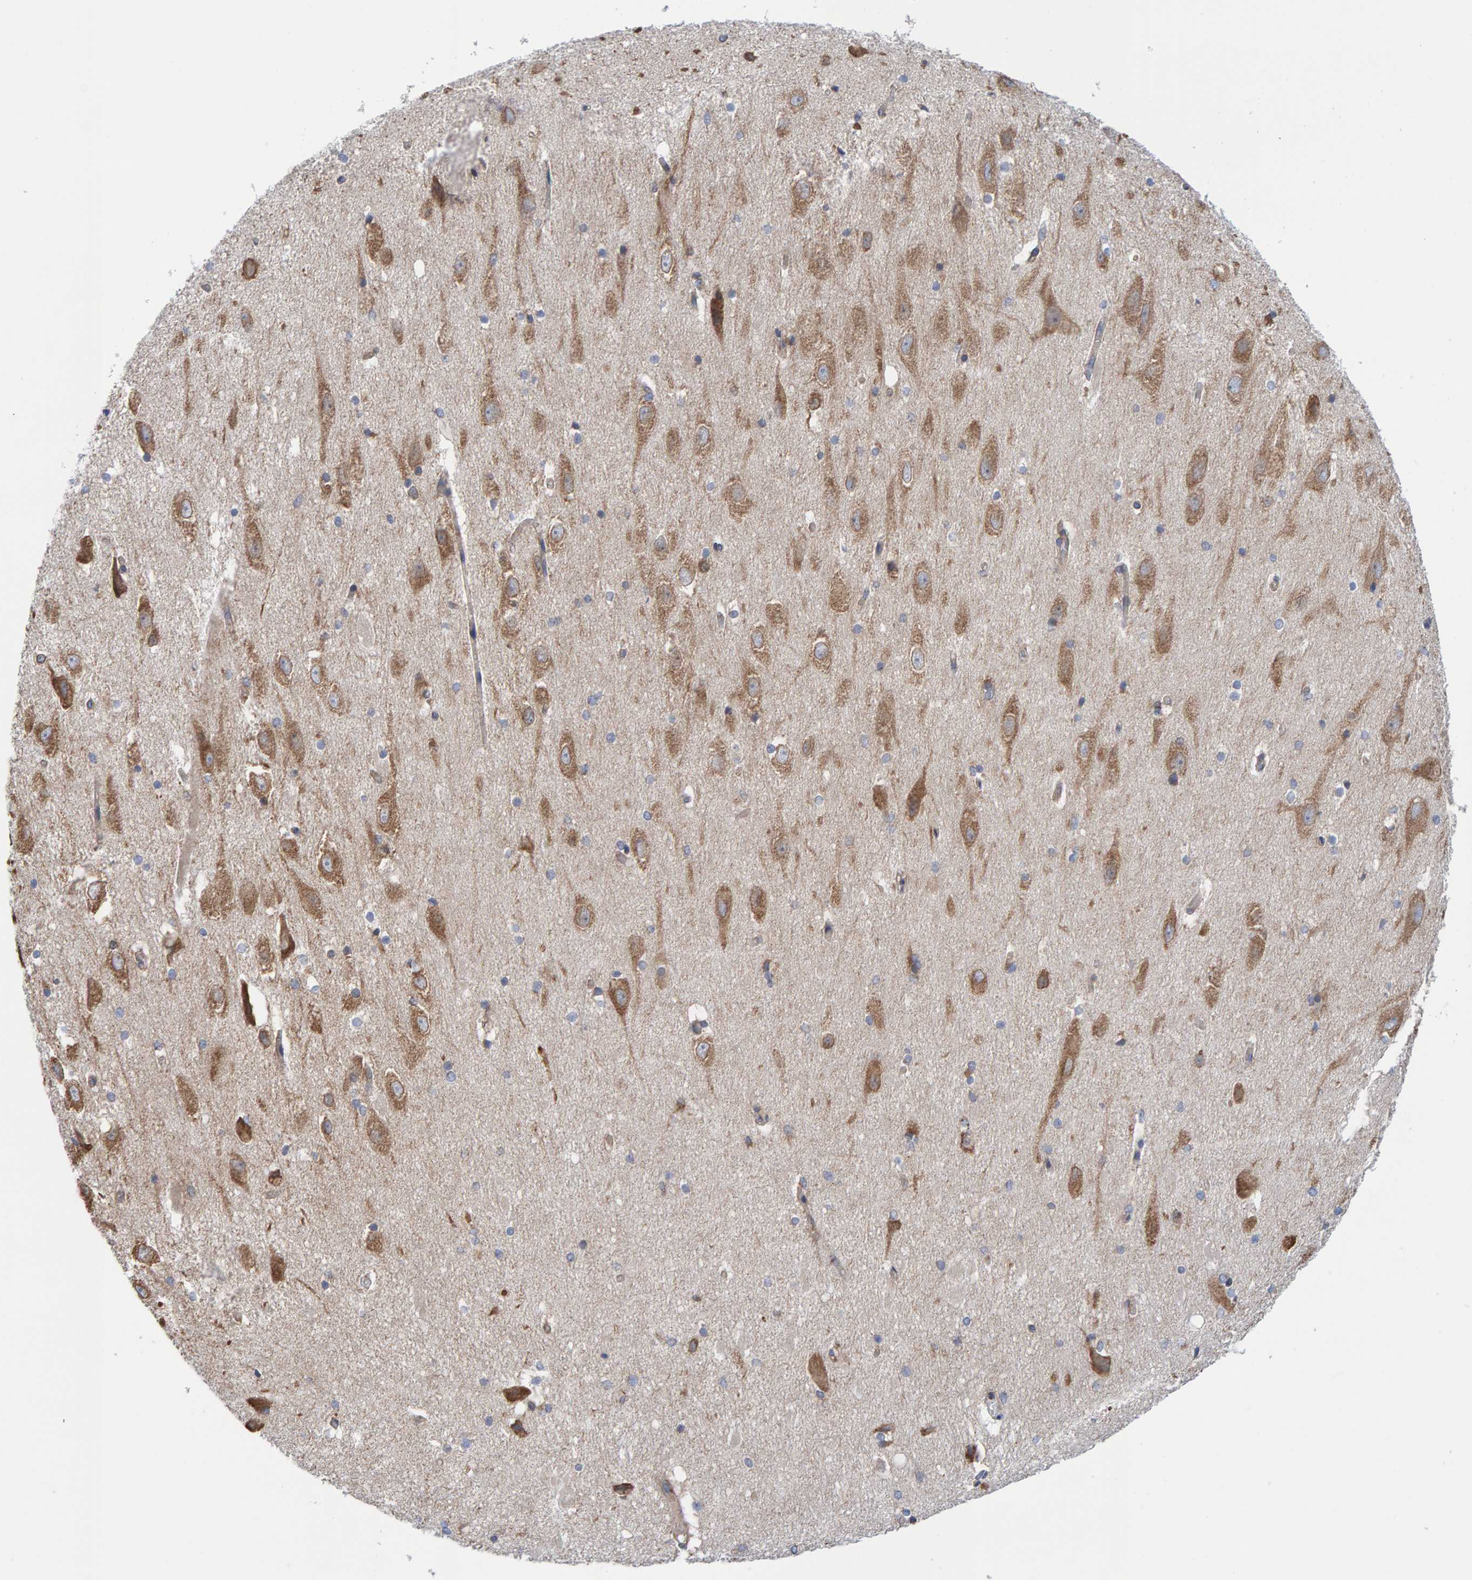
{"staining": {"intensity": "moderate", "quantity": "25%-75%", "location": "cytoplasmic/membranous"}, "tissue": "hippocampus", "cell_type": "Glial cells", "image_type": "normal", "snomed": [{"axis": "morphology", "description": "Normal tissue, NOS"}, {"axis": "topography", "description": "Hippocampus"}], "caption": "Immunohistochemical staining of benign hippocampus demonstrates 25%-75% levels of moderate cytoplasmic/membranous protein expression in about 25%-75% of glial cells. The staining was performed using DAB to visualize the protein expression in brown, while the nuclei were stained in blue with hematoxylin (Magnification: 20x).", "gene": "CDK5RAP3", "patient": {"sex": "female", "age": 19}}